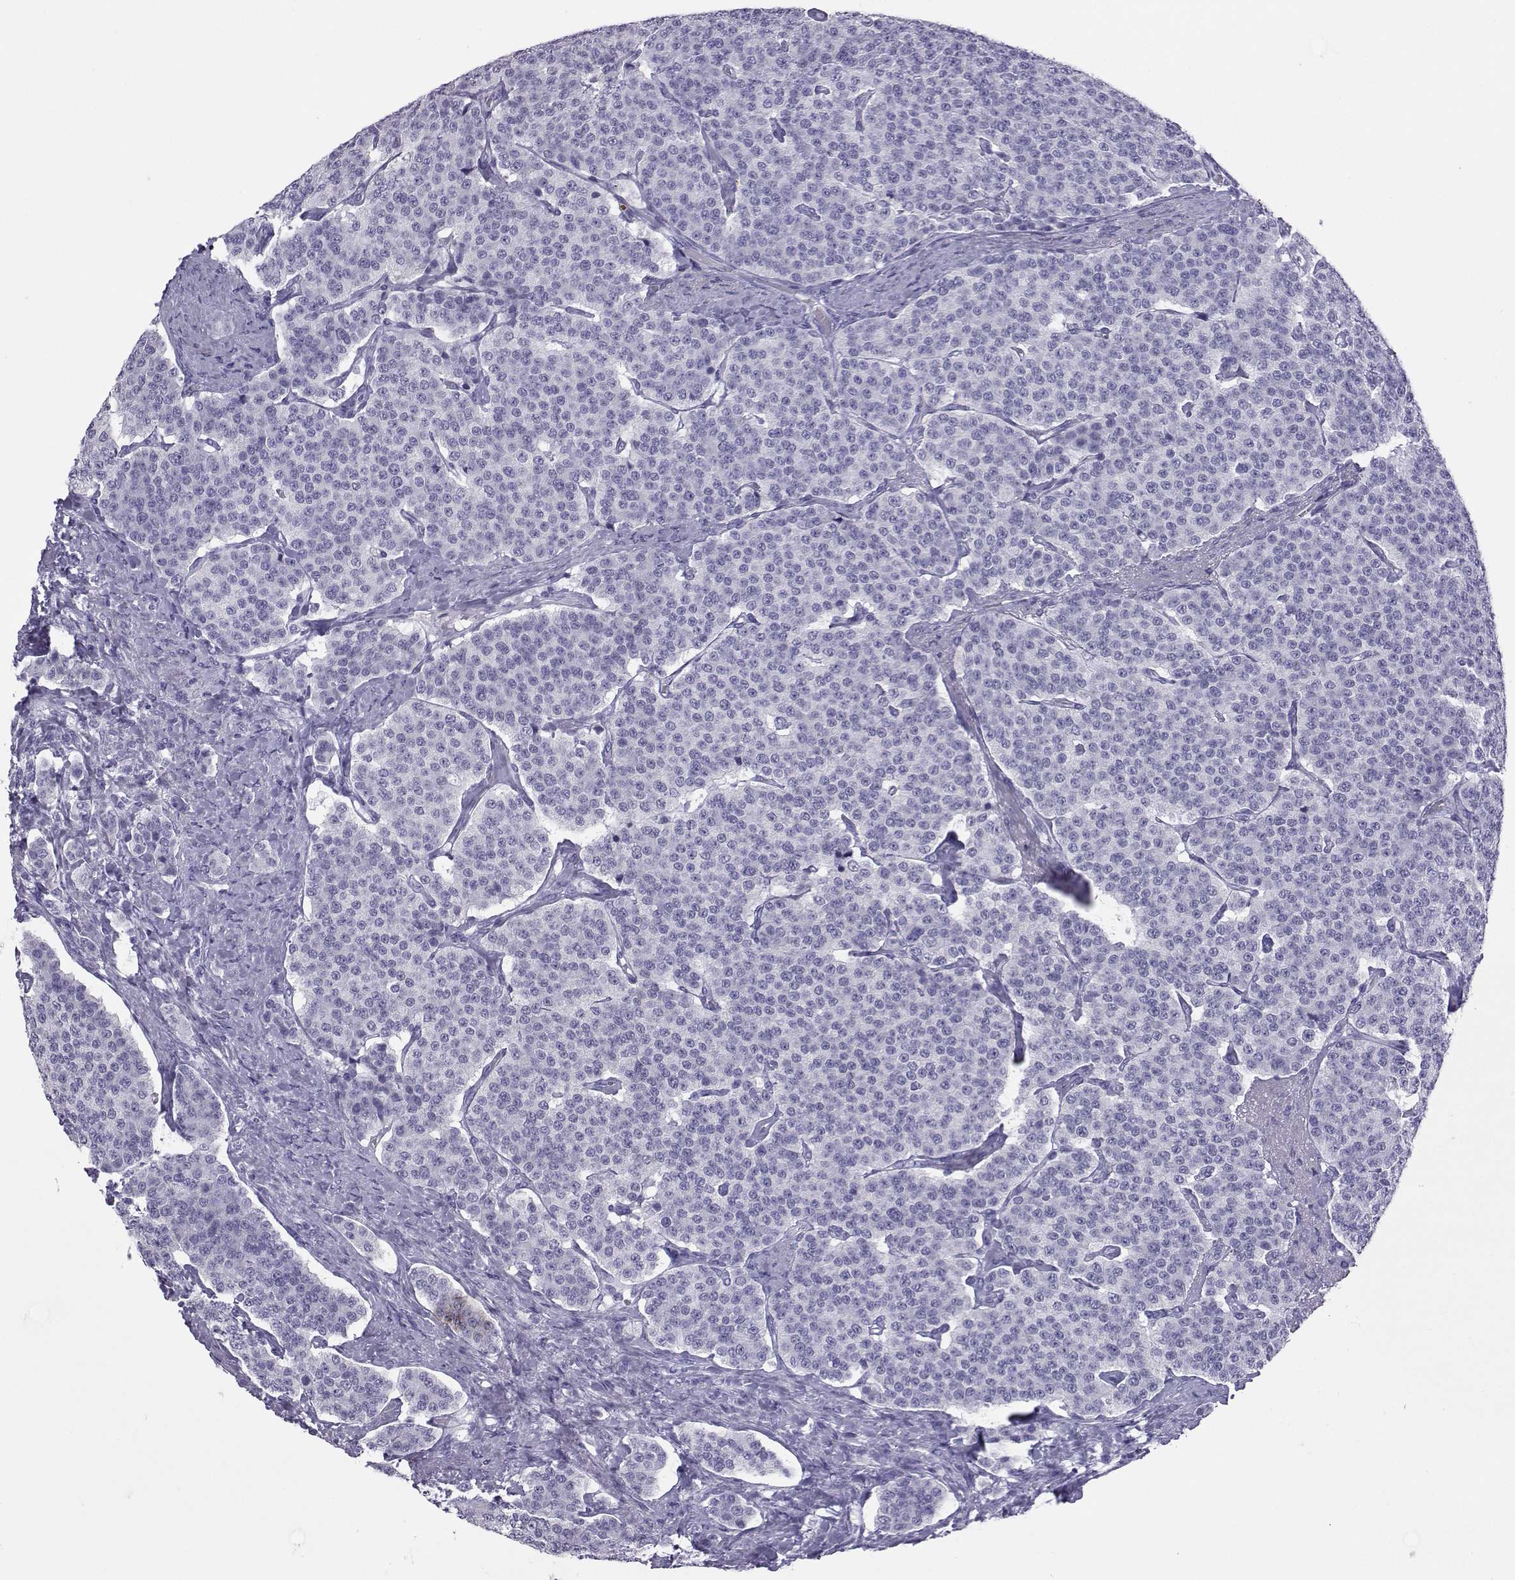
{"staining": {"intensity": "negative", "quantity": "none", "location": "none"}, "tissue": "carcinoid", "cell_type": "Tumor cells", "image_type": "cancer", "snomed": [{"axis": "morphology", "description": "Carcinoid, malignant, NOS"}, {"axis": "topography", "description": "Small intestine"}], "caption": "An immunohistochemistry histopathology image of carcinoid (malignant) is shown. There is no staining in tumor cells of carcinoid (malignant).", "gene": "LORICRIN", "patient": {"sex": "female", "age": 58}}